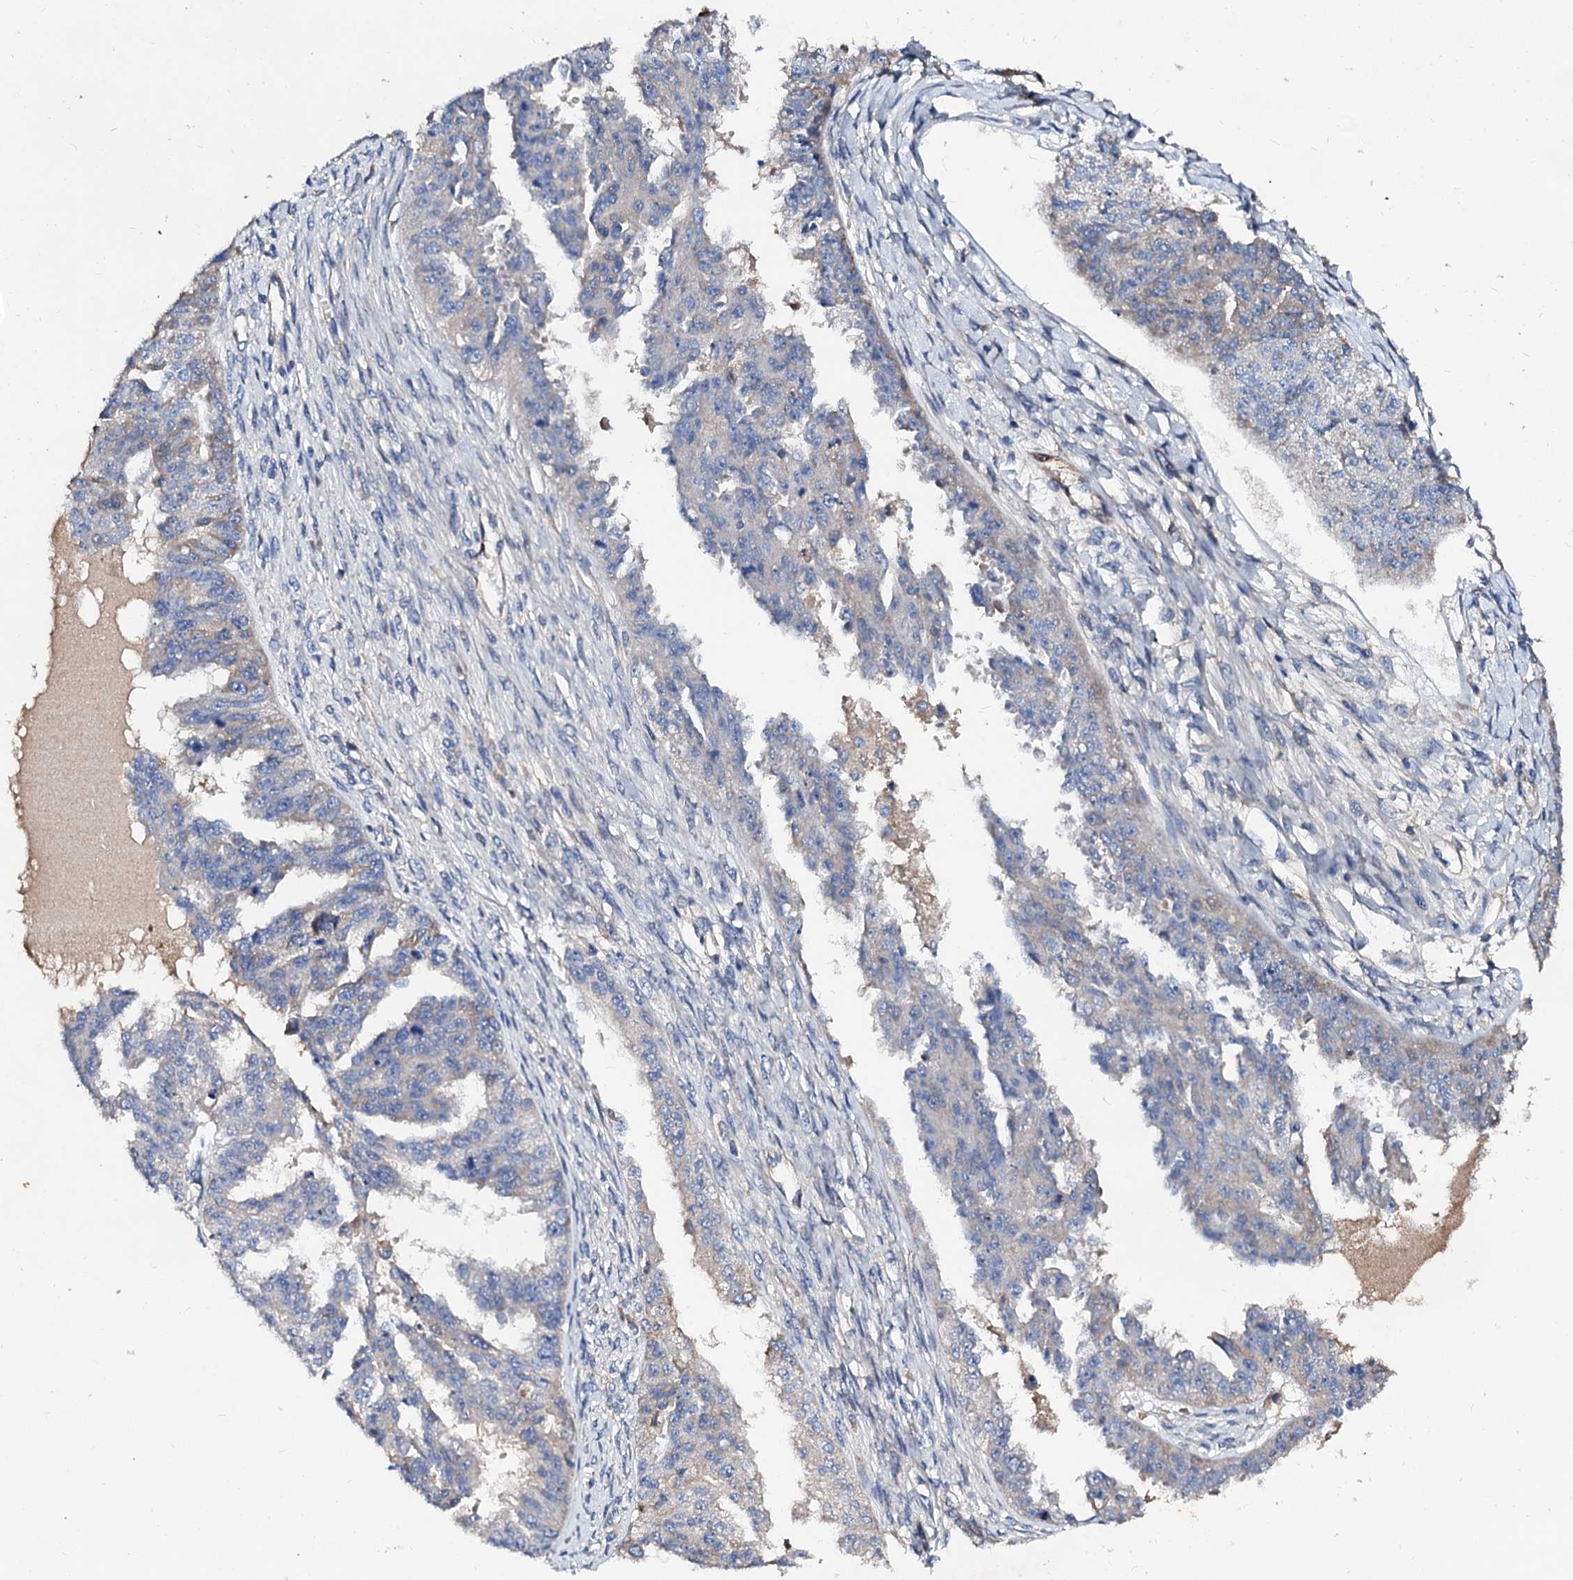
{"staining": {"intensity": "negative", "quantity": "none", "location": "none"}, "tissue": "ovarian cancer", "cell_type": "Tumor cells", "image_type": "cancer", "snomed": [{"axis": "morphology", "description": "Cystadenocarcinoma, serous, NOS"}, {"axis": "topography", "description": "Ovary"}], "caption": "This image is of ovarian cancer (serous cystadenocarcinoma) stained with IHC to label a protein in brown with the nuclei are counter-stained blue. There is no expression in tumor cells.", "gene": "FIBIN", "patient": {"sex": "female", "age": 58}}